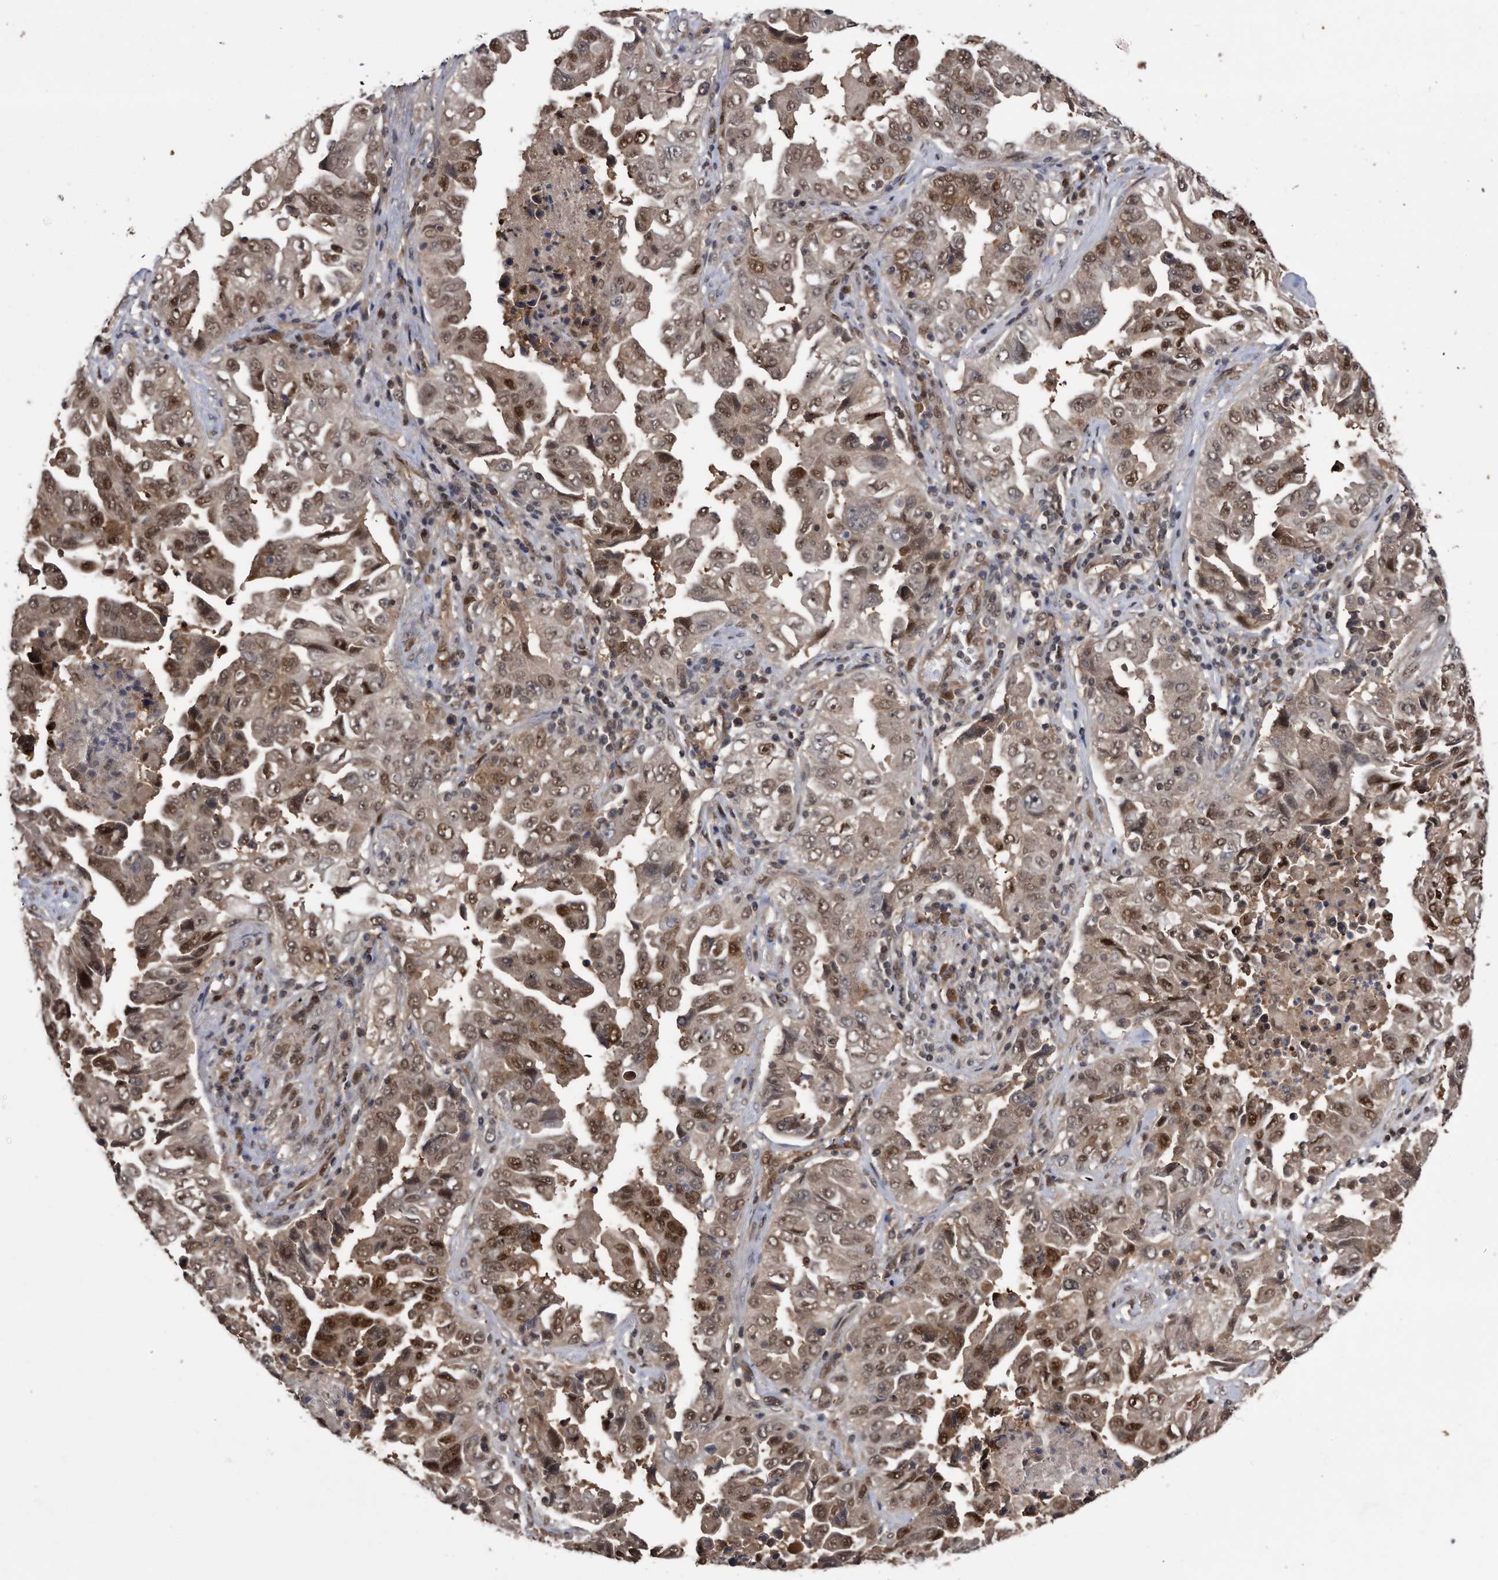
{"staining": {"intensity": "moderate", "quantity": ">75%", "location": "nuclear"}, "tissue": "lung cancer", "cell_type": "Tumor cells", "image_type": "cancer", "snomed": [{"axis": "morphology", "description": "Adenocarcinoma, NOS"}, {"axis": "topography", "description": "Lung"}], "caption": "Tumor cells show moderate nuclear staining in approximately >75% of cells in lung adenocarcinoma. The protein is shown in brown color, while the nuclei are stained blue.", "gene": "RAD23B", "patient": {"sex": "female", "age": 51}}